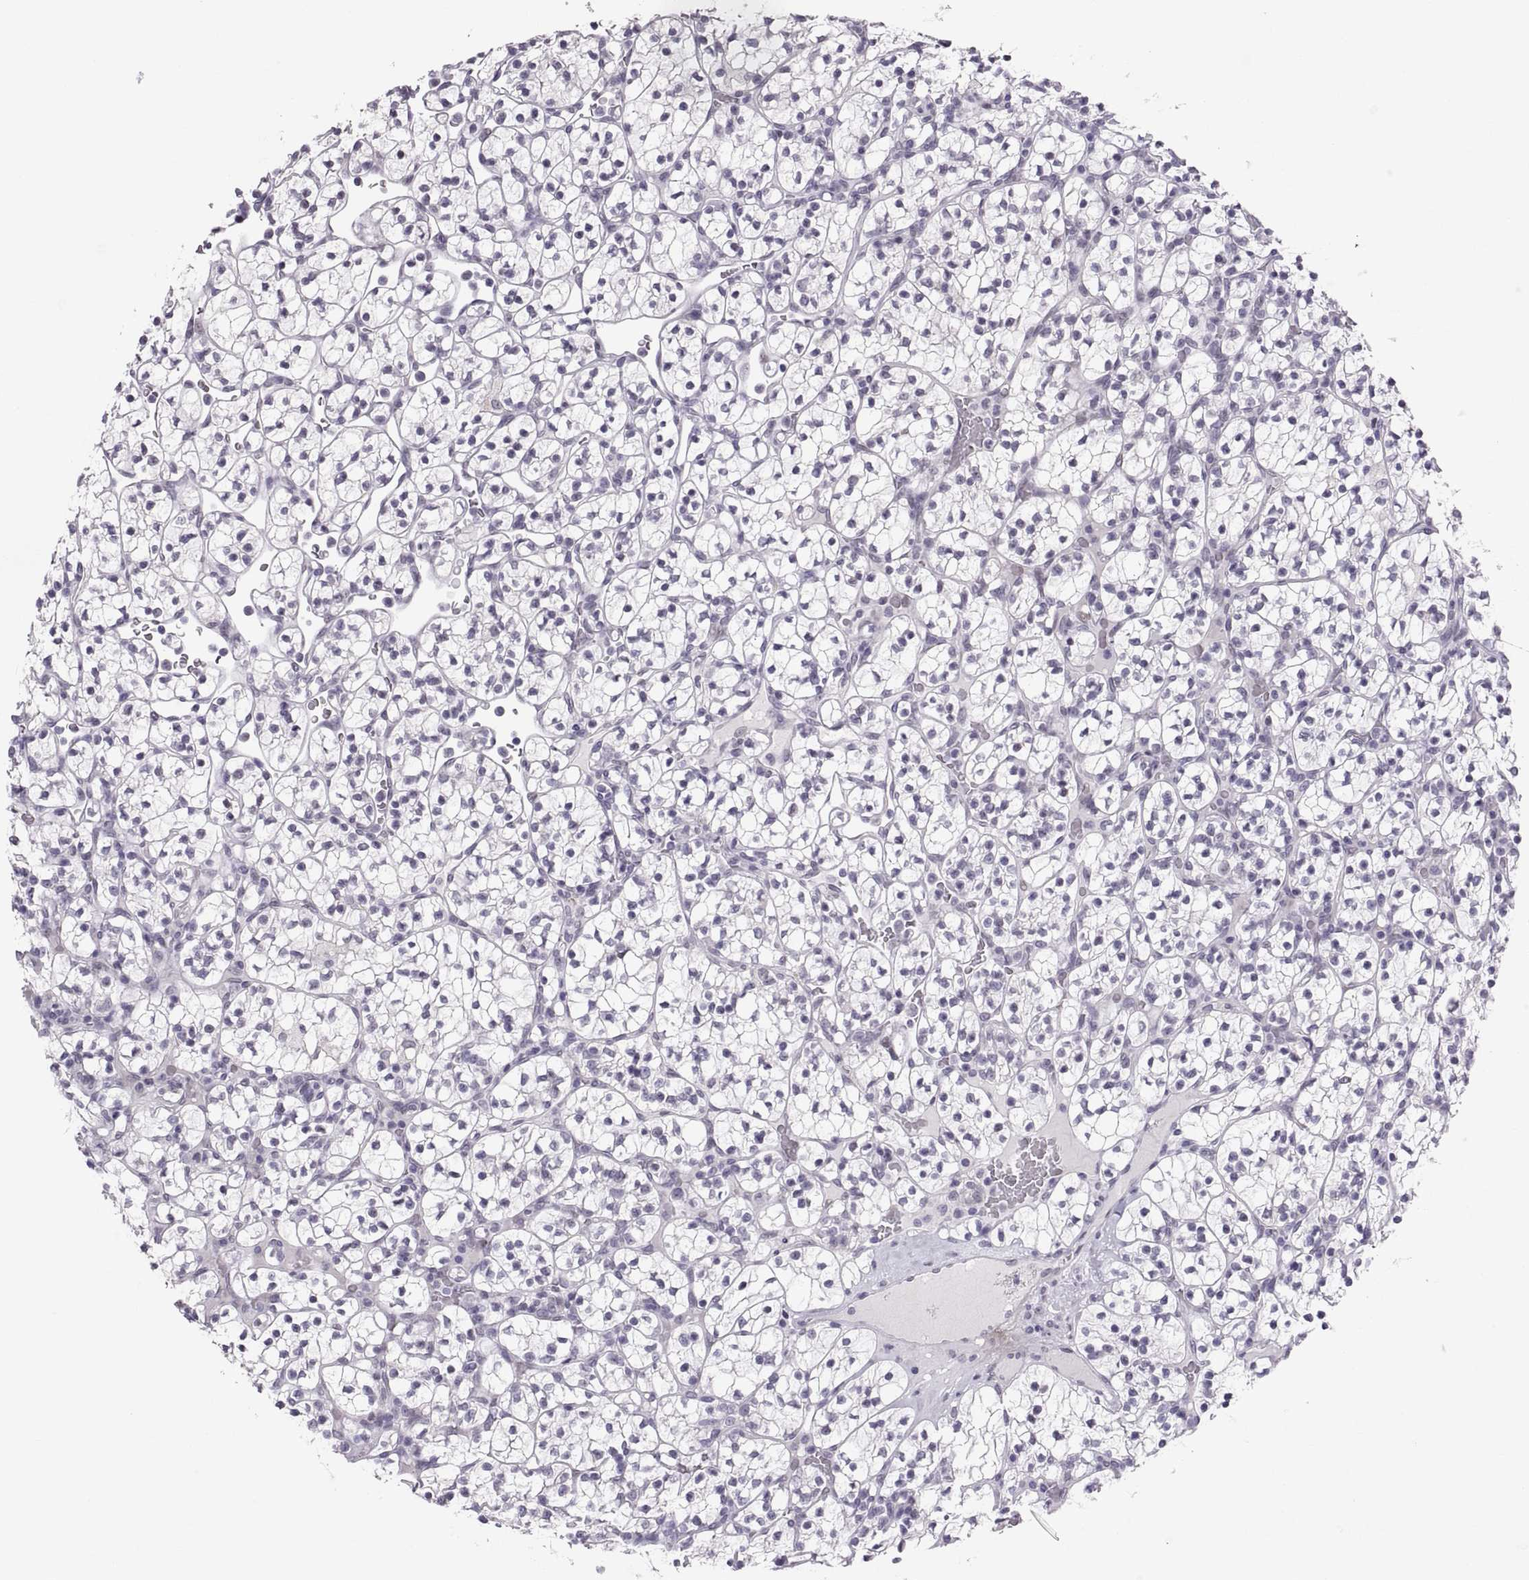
{"staining": {"intensity": "negative", "quantity": "none", "location": "none"}, "tissue": "renal cancer", "cell_type": "Tumor cells", "image_type": "cancer", "snomed": [{"axis": "morphology", "description": "Adenocarcinoma, NOS"}, {"axis": "topography", "description": "Kidney"}], "caption": "Immunohistochemistry (IHC) histopathology image of neoplastic tissue: renal cancer stained with DAB exhibits no significant protein expression in tumor cells.", "gene": "KRT77", "patient": {"sex": "female", "age": 89}}